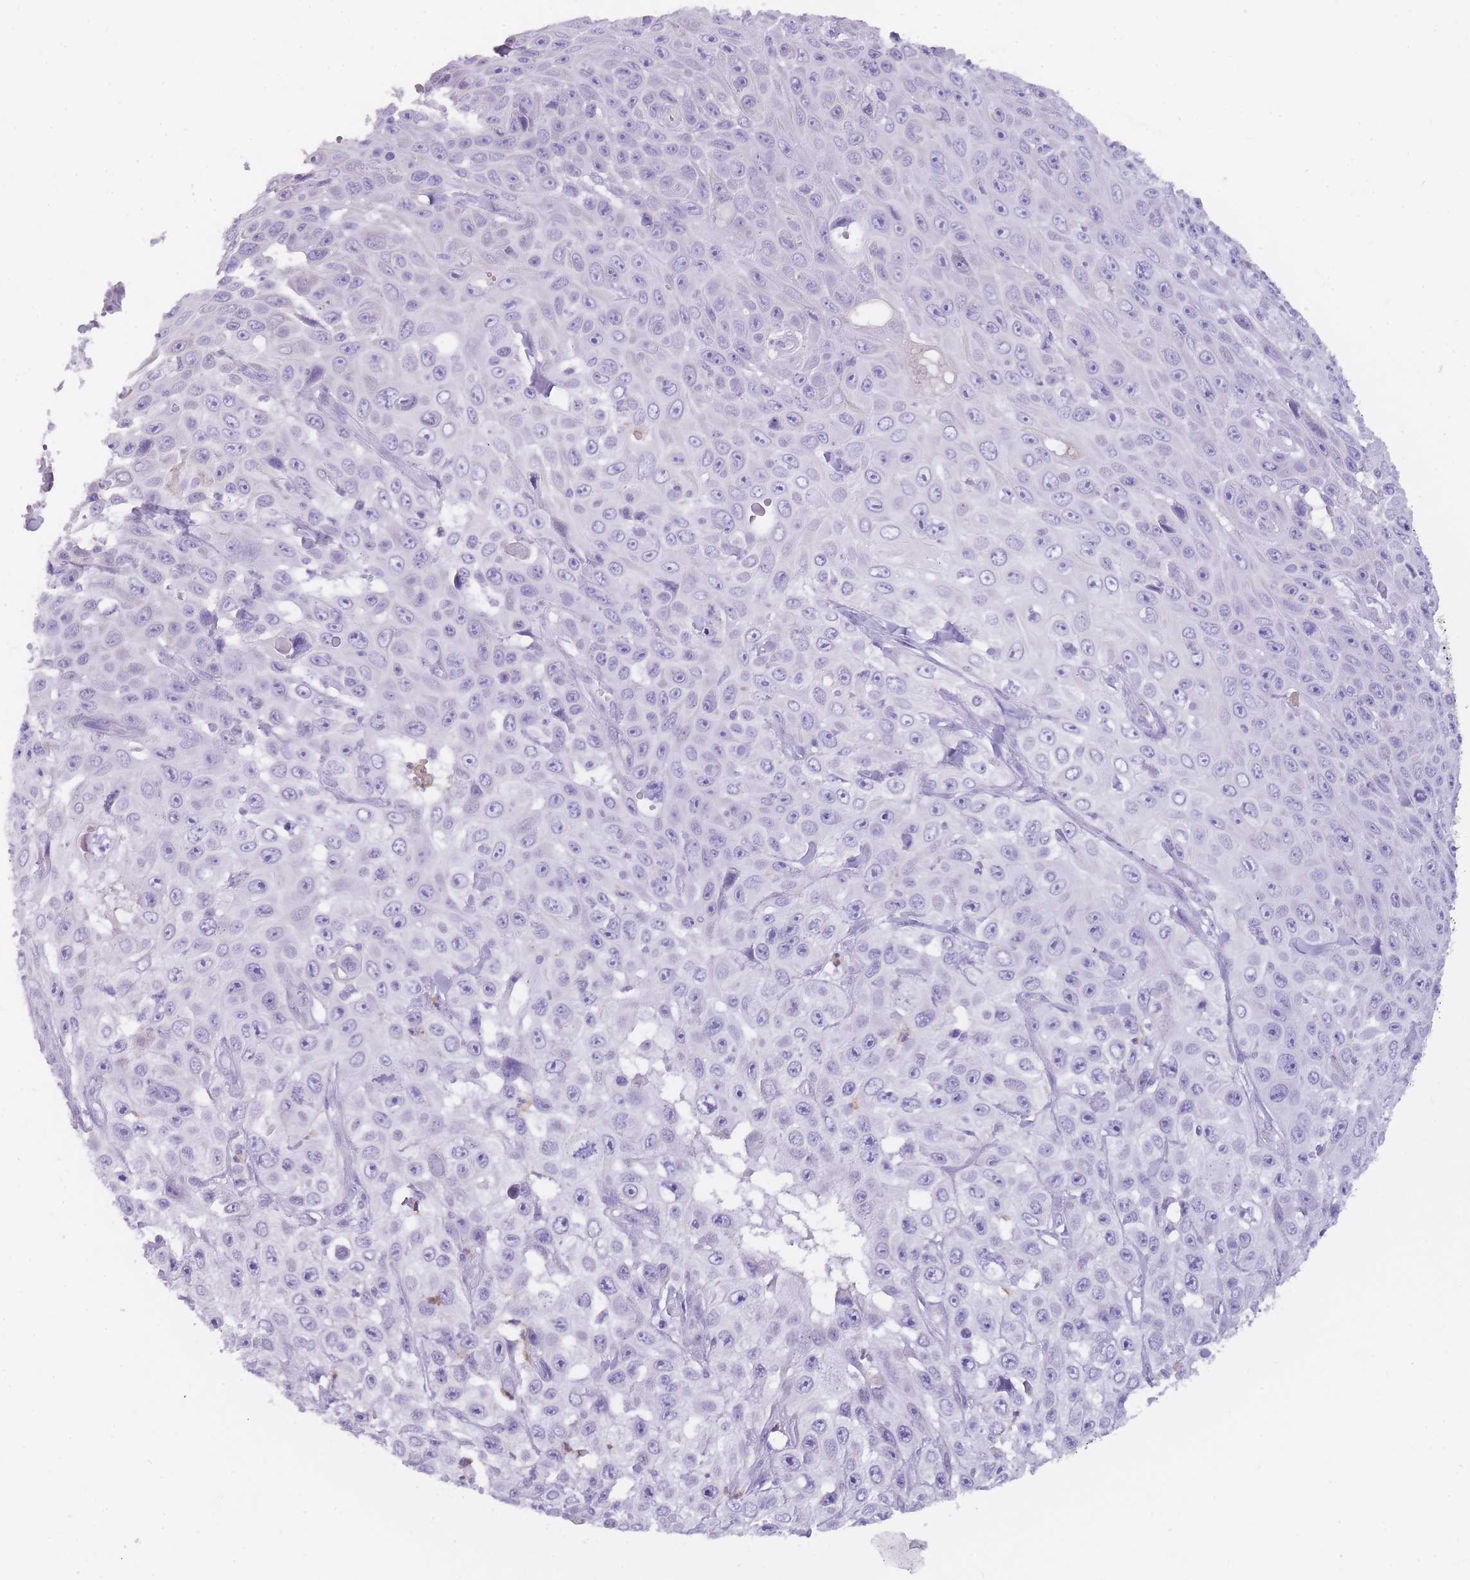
{"staining": {"intensity": "negative", "quantity": "none", "location": "none"}, "tissue": "skin cancer", "cell_type": "Tumor cells", "image_type": "cancer", "snomed": [{"axis": "morphology", "description": "Squamous cell carcinoma, NOS"}, {"axis": "topography", "description": "Skin"}], "caption": "Immunohistochemical staining of human skin cancer displays no significant staining in tumor cells.", "gene": "CR1L", "patient": {"sex": "male", "age": 82}}